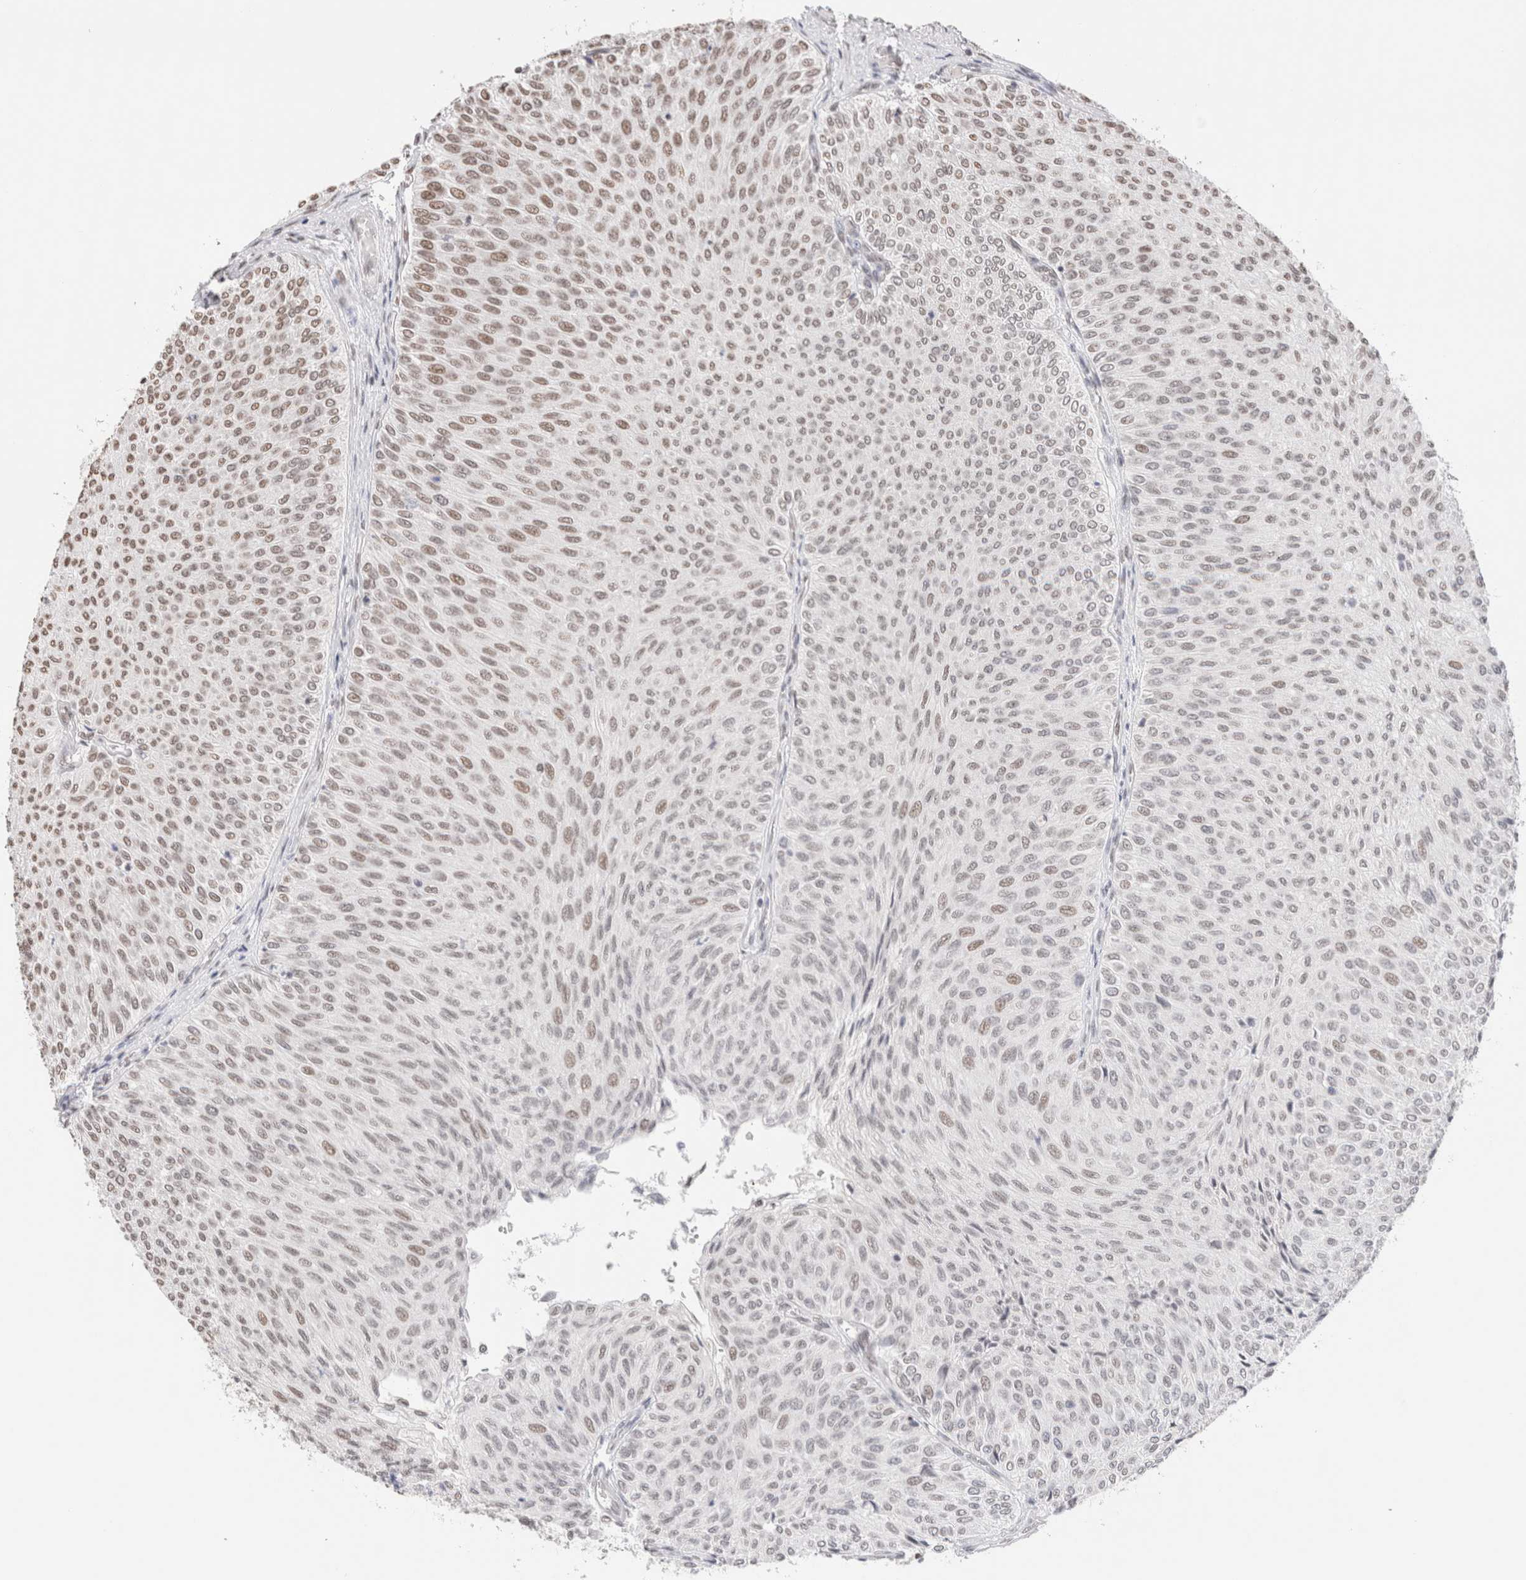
{"staining": {"intensity": "moderate", "quantity": "25%-75%", "location": "nuclear"}, "tissue": "urothelial cancer", "cell_type": "Tumor cells", "image_type": "cancer", "snomed": [{"axis": "morphology", "description": "Urothelial carcinoma, Low grade"}, {"axis": "topography", "description": "Urinary bladder"}], "caption": "Tumor cells reveal medium levels of moderate nuclear expression in about 25%-75% of cells in human urothelial carcinoma (low-grade).", "gene": "SUPT3H", "patient": {"sex": "male", "age": 78}}